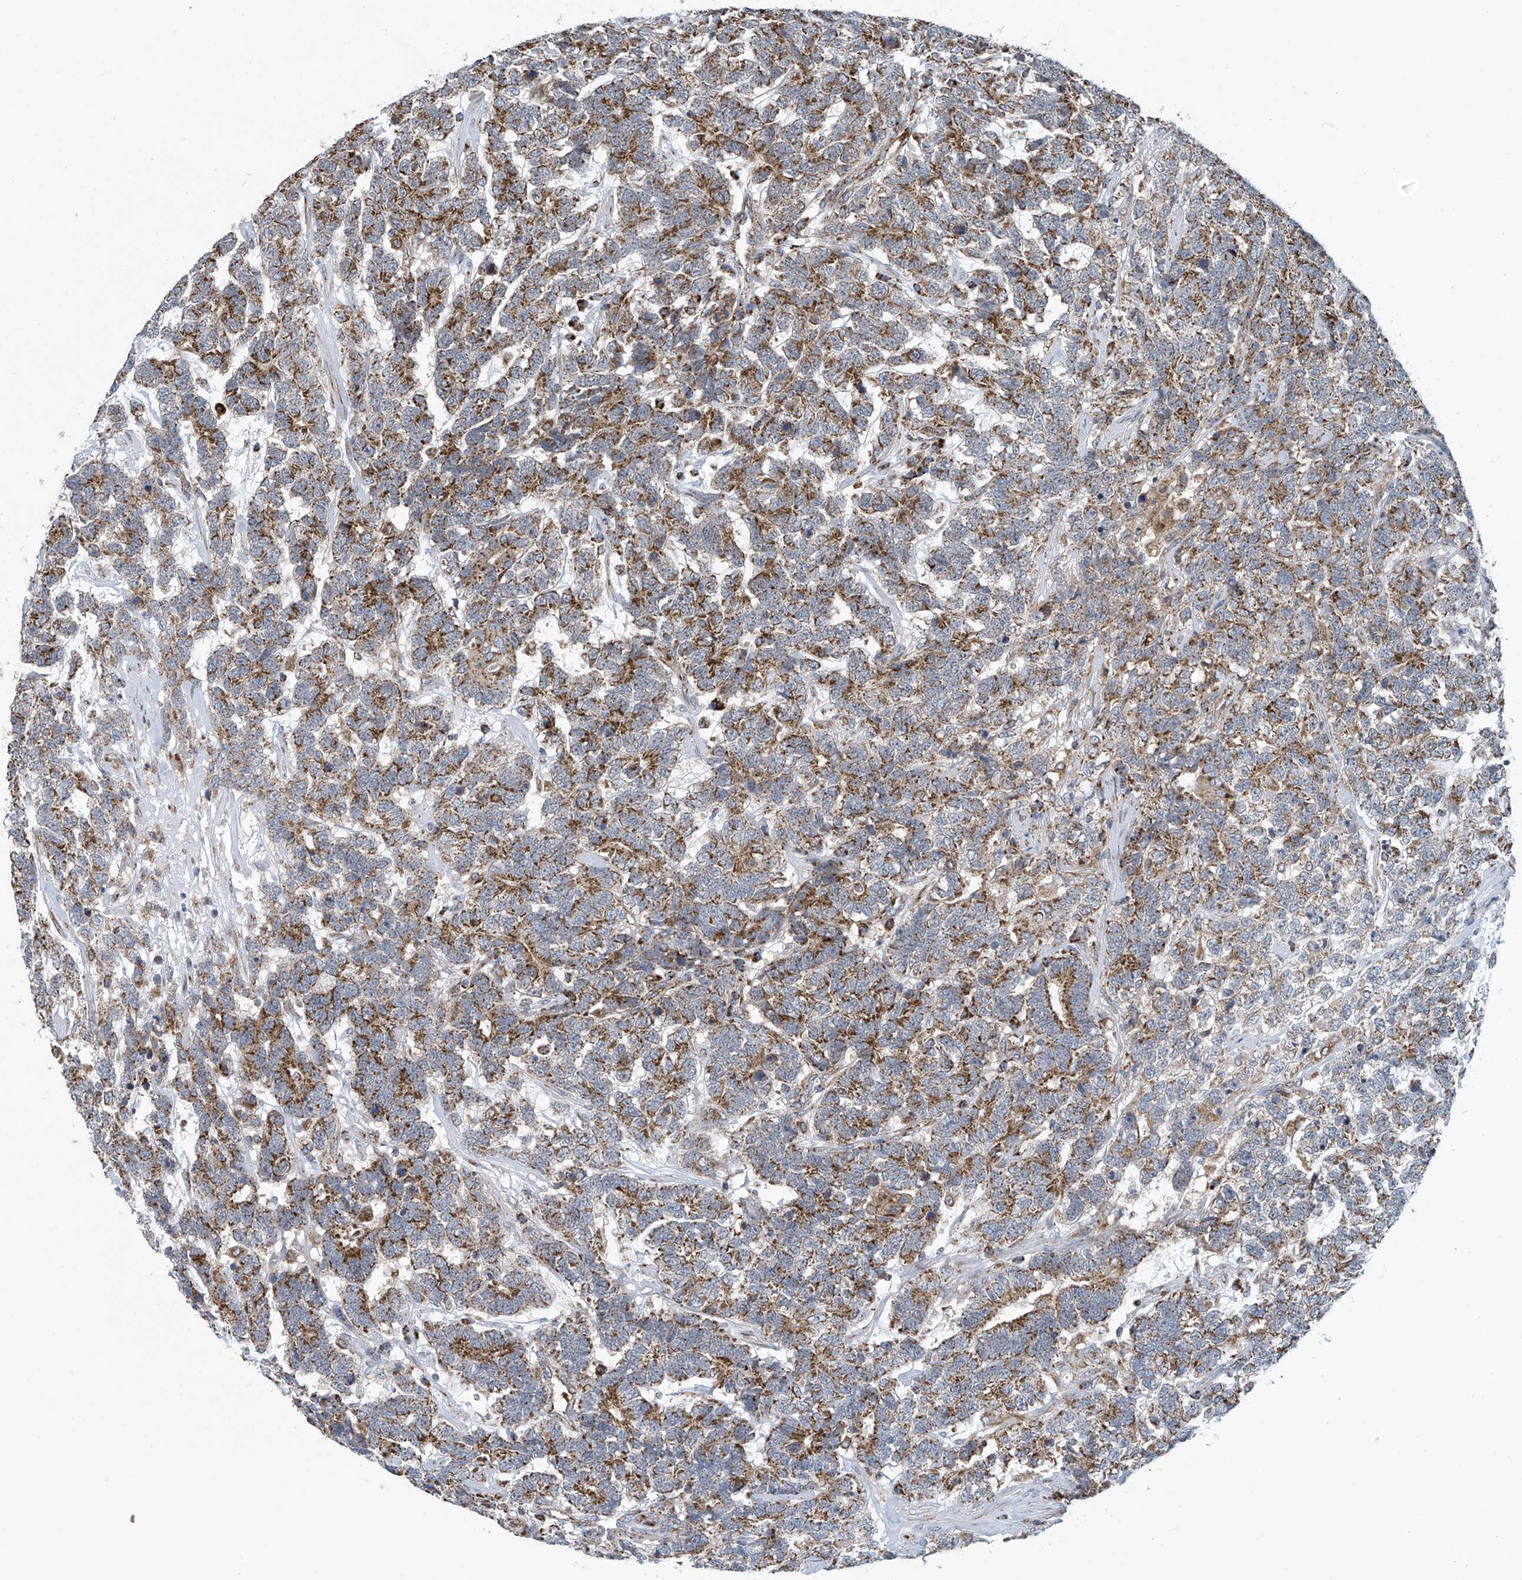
{"staining": {"intensity": "moderate", "quantity": ">75%", "location": "cytoplasmic/membranous"}, "tissue": "testis cancer", "cell_type": "Tumor cells", "image_type": "cancer", "snomed": [{"axis": "morphology", "description": "Carcinoma, Embryonal, NOS"}, {"axis": "topography", "description": "Testis"}], "caption": "IHC micrograph of human testis embryonal carcinoma stained for a protein (brown), which demonstrates medium levels of moderate cytoplasmic/membranous expression in about >75% of tumor cells.", "gene": "COMMD1", "patient": {"sex": "male", "age": 26}}